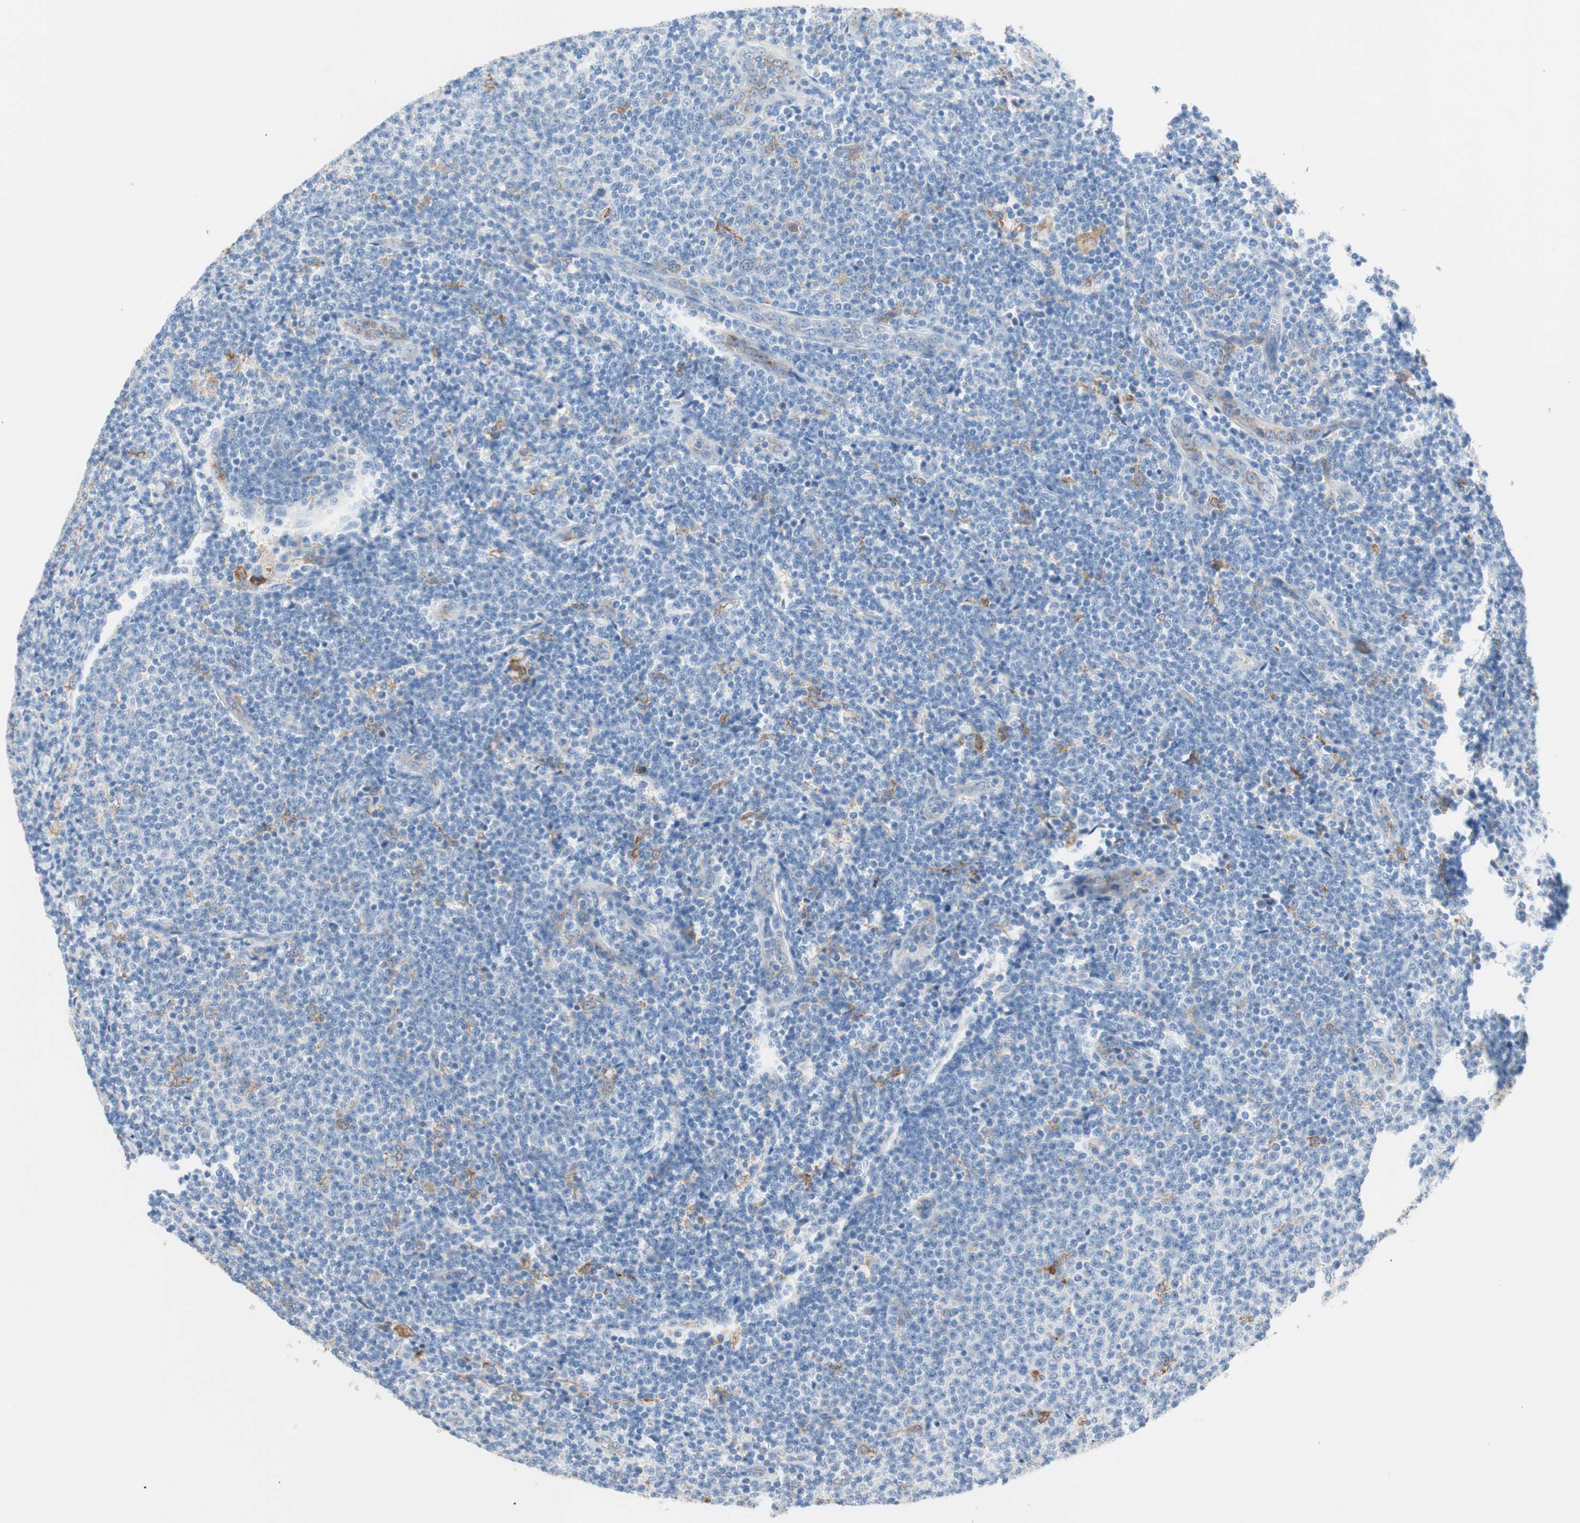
{"staining": {"intensity": "negative", "quantity": "none", "location": "none"}, "tissue": "lymphoma", "cell_type": "Tumor cells", "image_type": "cancer", "snomed": [{"axis": "morphology", "description": "Malignant lymphoma, non-Hodgkin's type, Low grade"}, {"axis": "topography", "description": "Lymph node"}], "caption": "Low-grade malignant lymphoma, non-Hodgkin's type was stained to show a protein in brown. There is no significant expression in tumor cells.", "gene": "GLUL", "patient": {"sex": "male", "age": 66}}